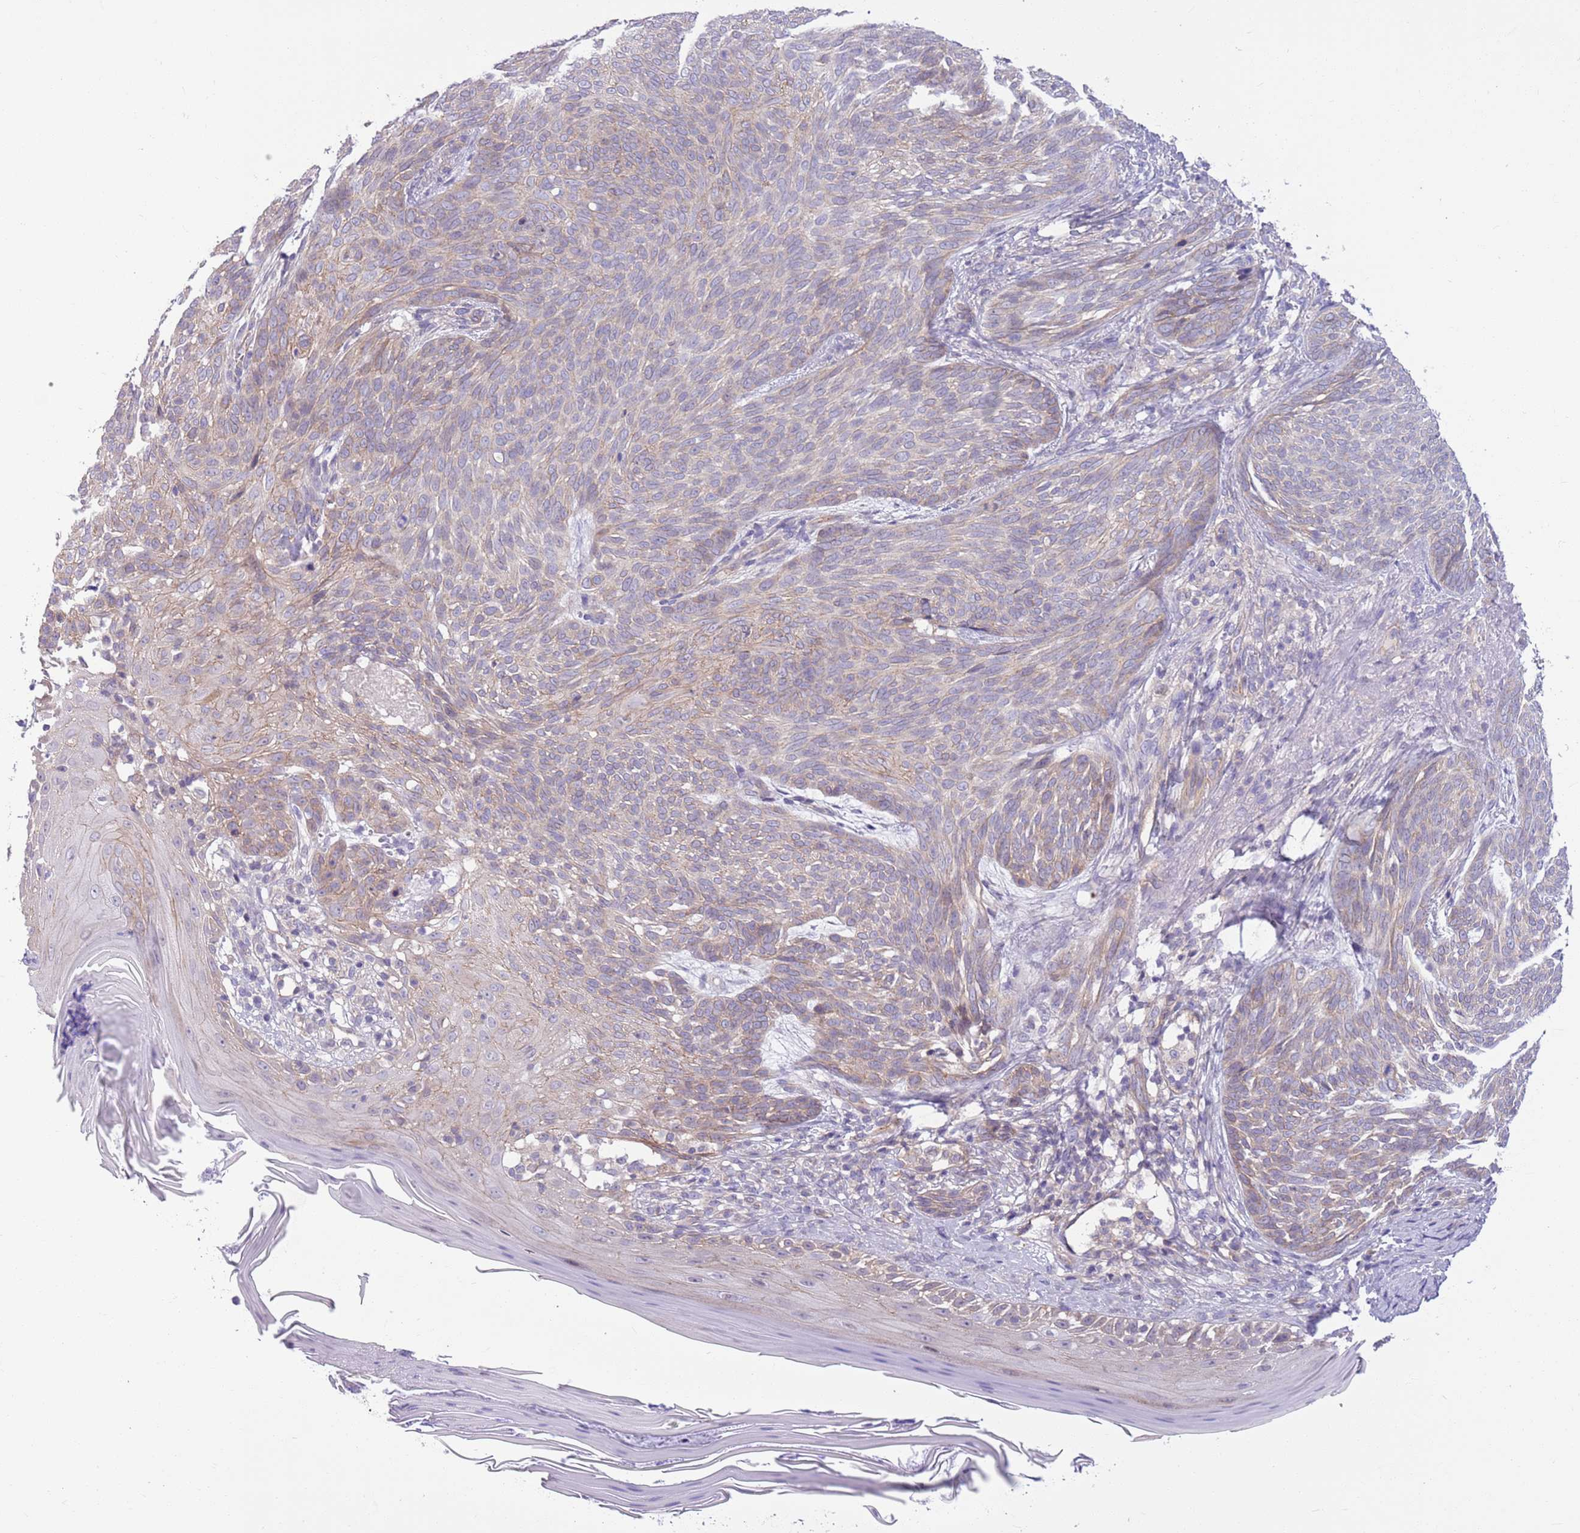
{"staining": {"intensity": "weak", "quantity": "25%-75%", "location": "cytoplasmic/membranous"}, "tissue": "skin cancer", "cell_type": "Tumor cells", "image_type": "cancer", "snomed": [{"axis": "morphology", "description": "Basal cell carcinoma"}, {"axis": "topography", "description": "Skin"}], "caption": "DAB (3,3'-diaminobenzidine) immunohistochemical staining of human skin cancer shows weak cytoplasmic/membranous protein expression in about 25%-75% of tumor cells.", "gene": "PARP8", "patient": {"sex": "female", "age": 86}}